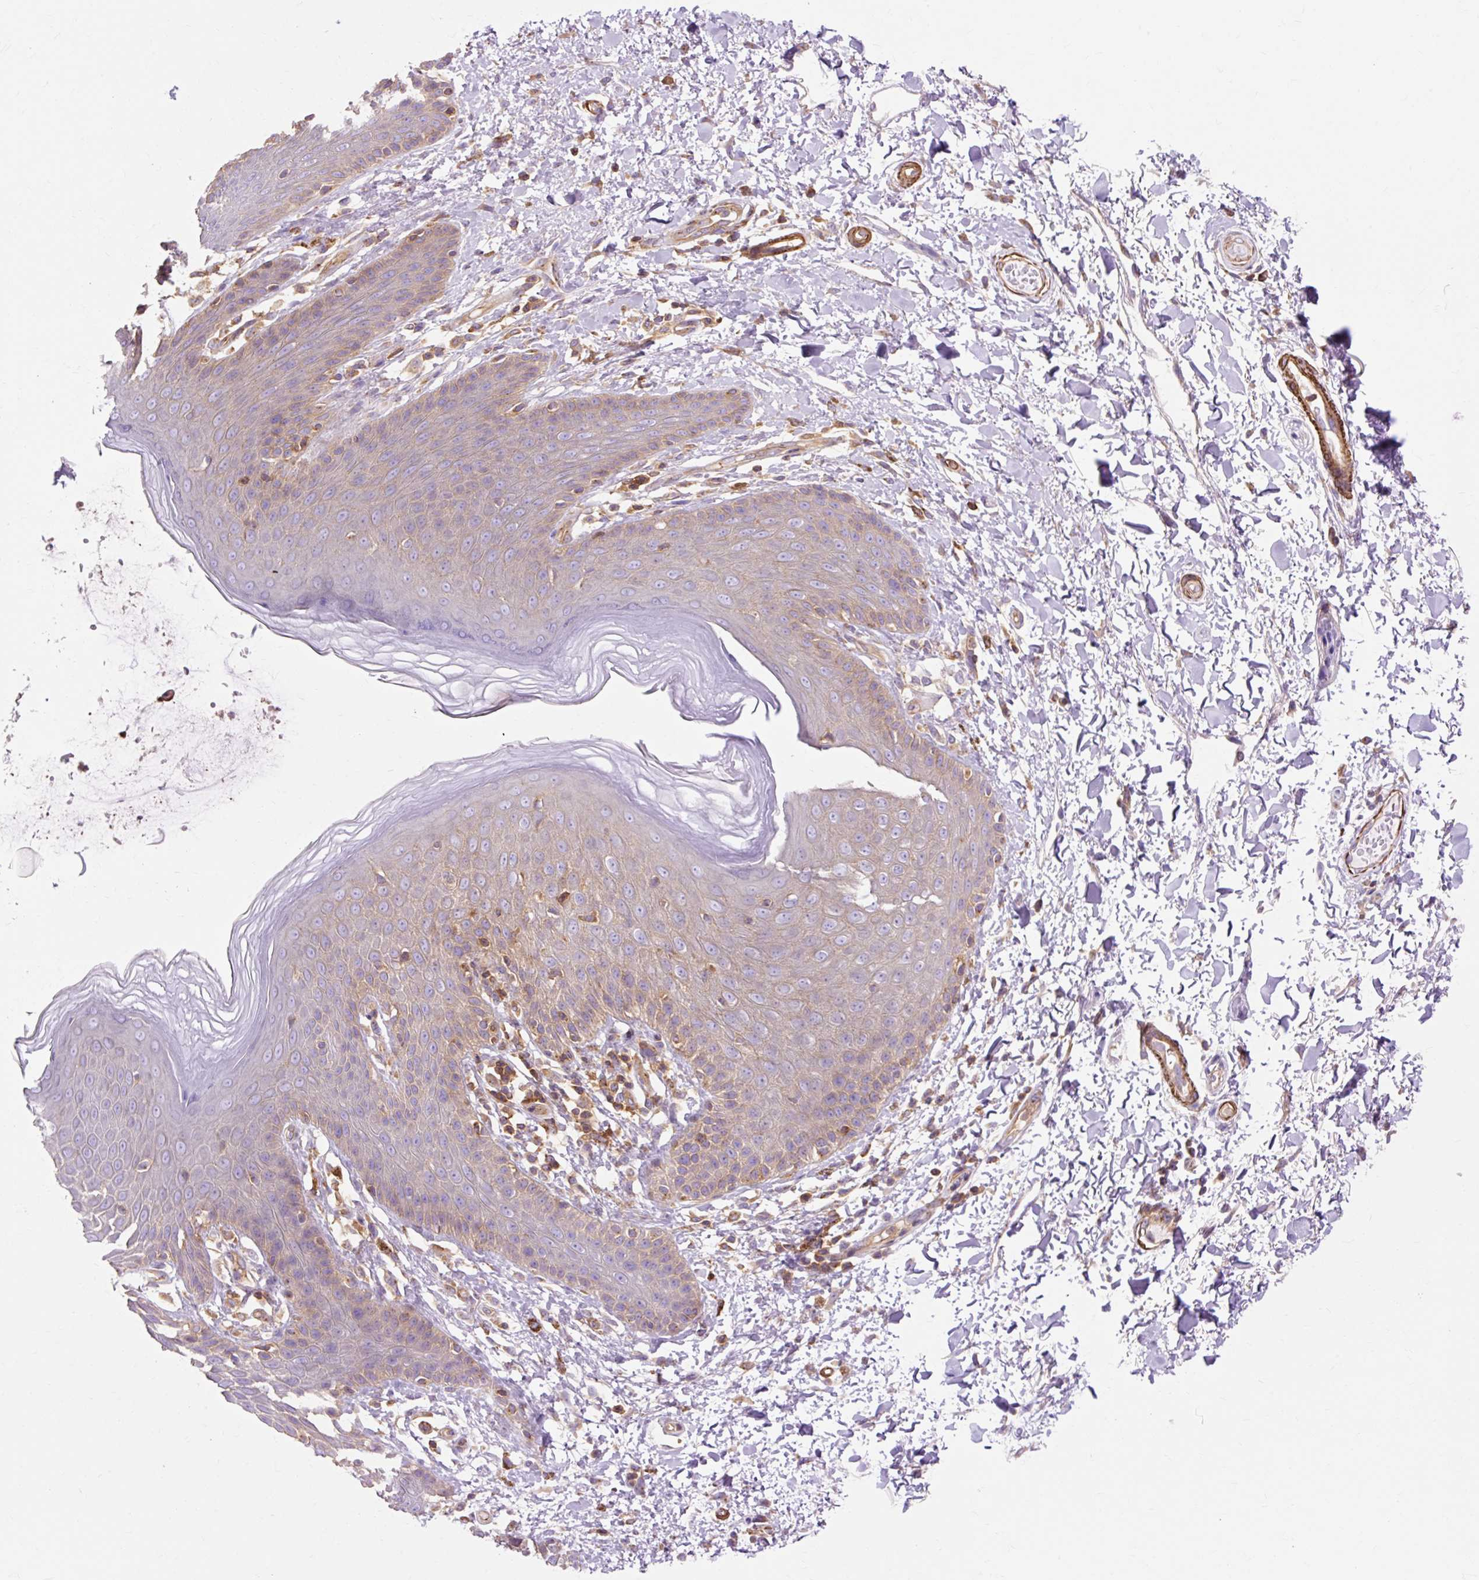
{"staining": {"intensity": "moderate", "quantity": "<25%", "location": "cytoplasmic/membranous"}, "tissue": "skin", "cell_type": "Epidermal cells", "image_type": "normal", "snomed": [{"axis": "morphology", "description": "Normal tissue, NOS"}, {"axis": "topography", "description": "Peripheral nerve tissue"}], "caption": "Immunohistochemical staining of benign human skin displays moderate cytoplasmic/membranous protein positivity in approximately <25% of epidermal cells.", "gene": "TBC1D2B", "patient": {"sex": "male", "age": 51}}